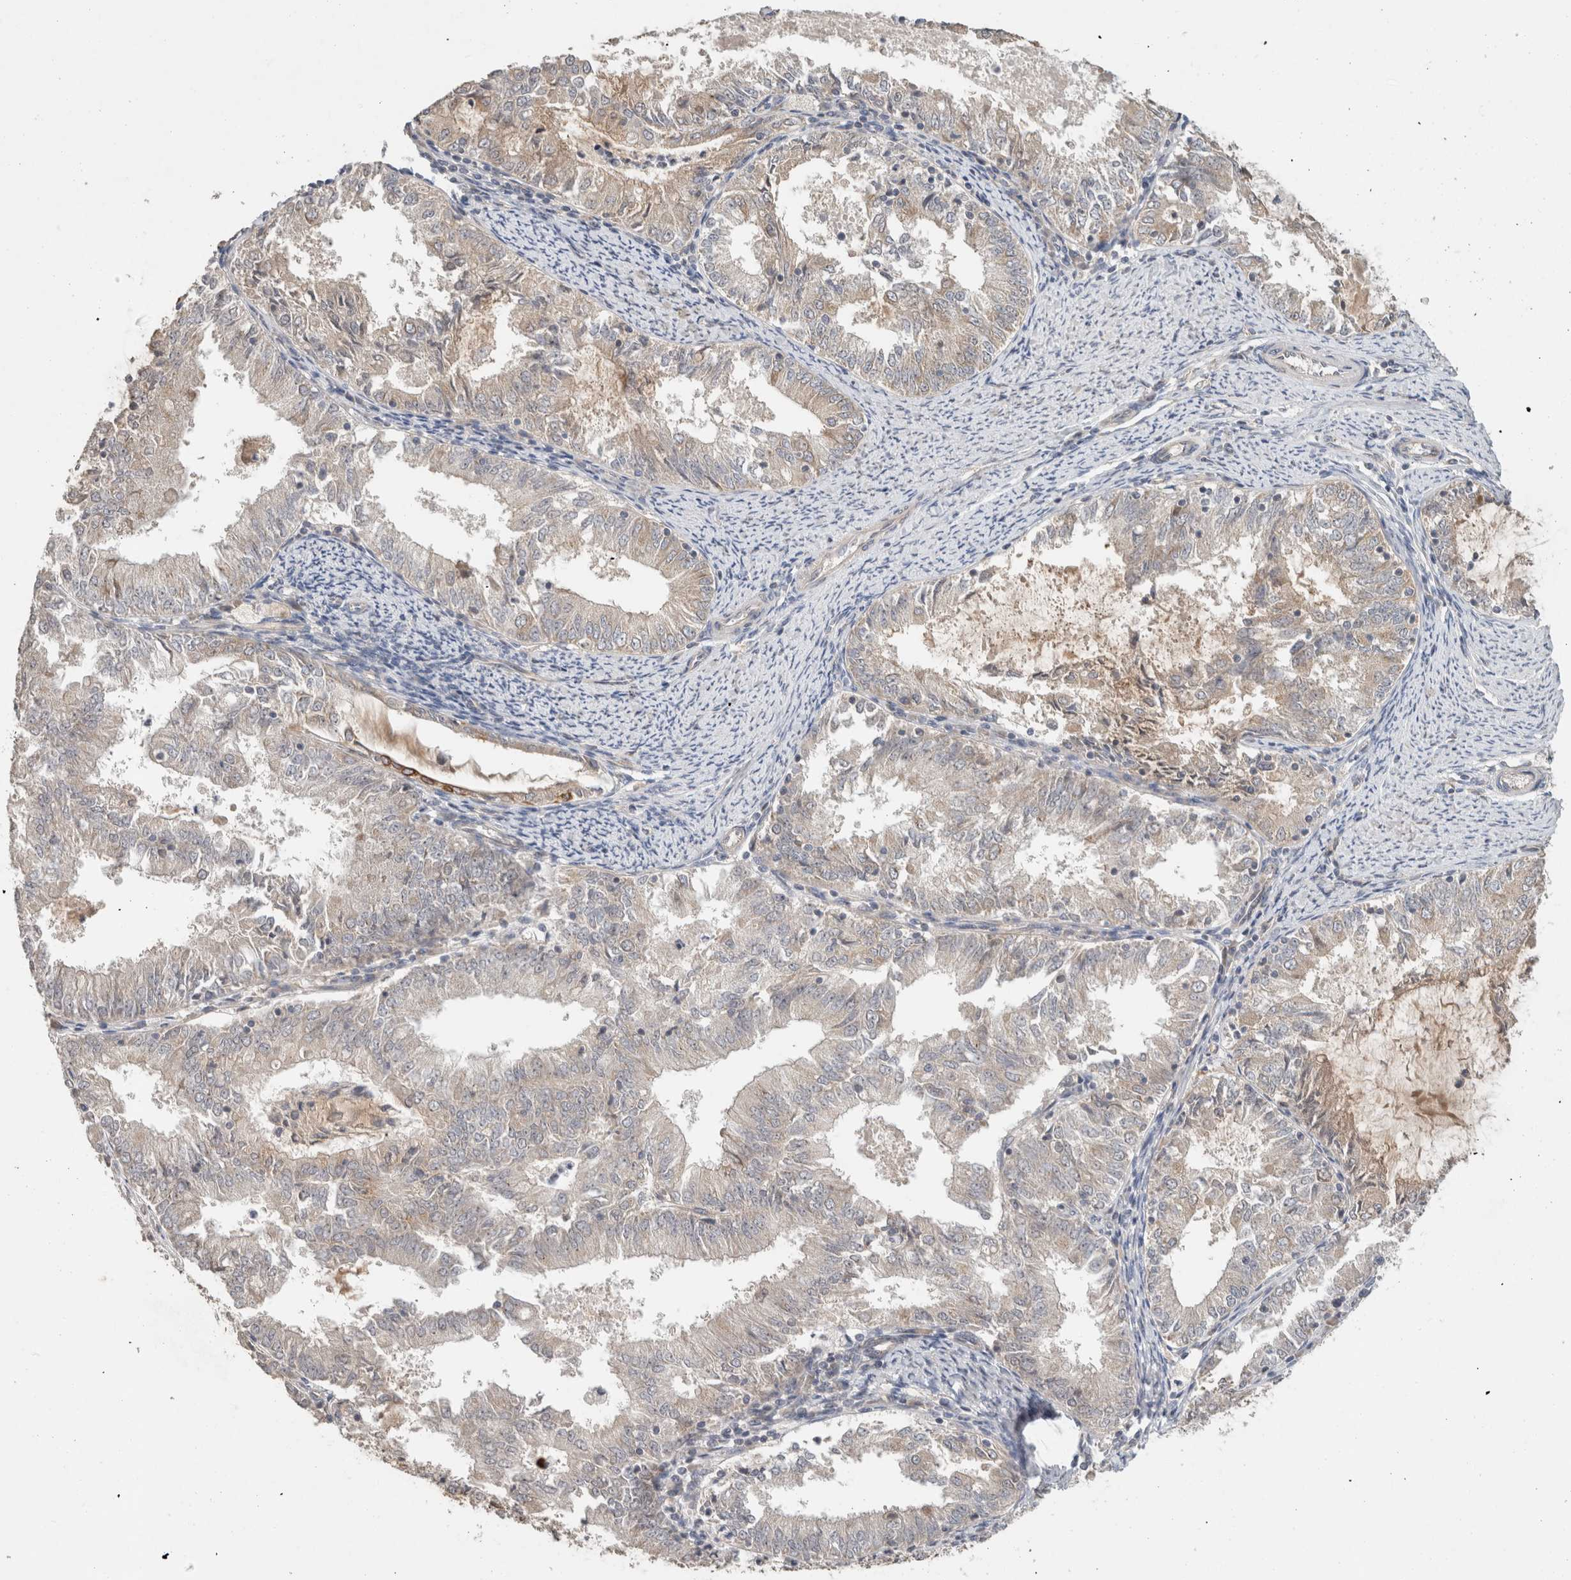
{"staining": {"intensity": "weak", "quantity": "25%-75%", "location": "cytoplasmic/membranous"}, "tissue": "endometrial cancer", "cell_type": "Tumor cells", "image_type": "cancer", "snomed": [{"axis": "morphology", "description": "Adenocarcinoma, NOS"}, {"axis": "topography", "description": "Endometrium"}], "caption": "IHC (DAB (3,3'-diaminobenzidine)) staining of human endometrial adenocarcinoma shows weak cytoplasmic/membranous protein expression in approximately 25%-75% of tumor cells.", "gene": "PUM1", "patient": {"sex": "female", "age": 57}}